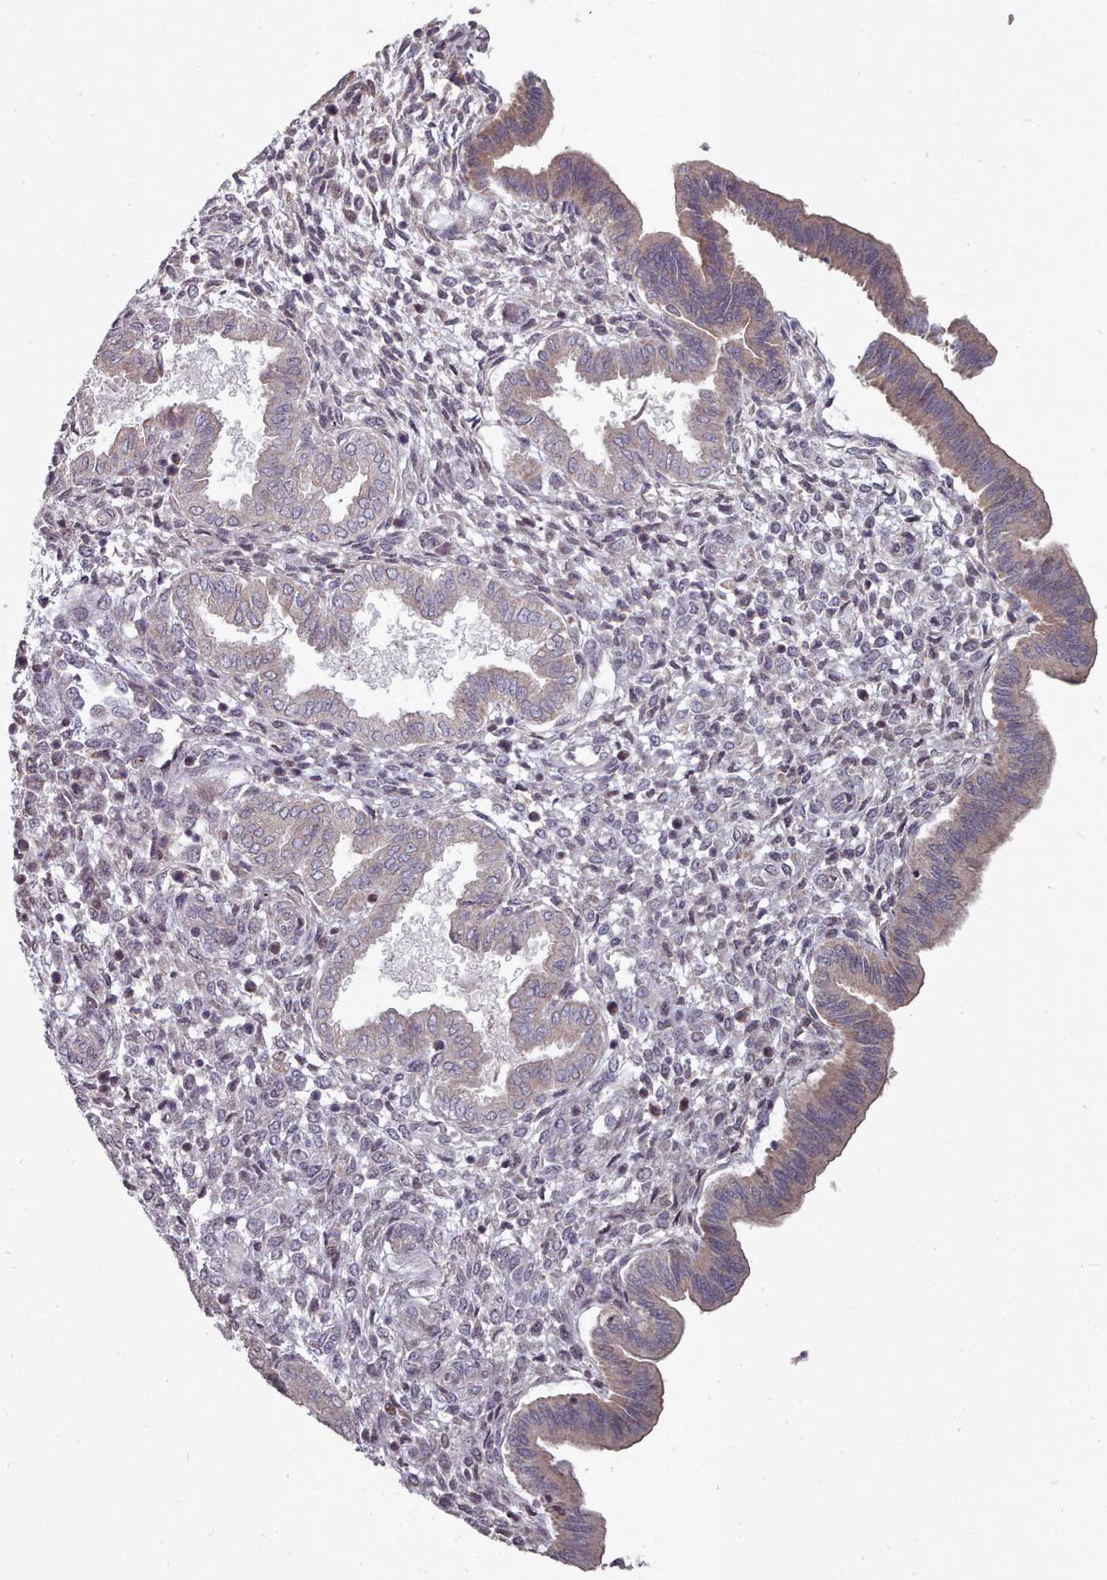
{"staining": {"intensity": "negative", "quantity": "none", "location": "none"}, "tissue": "endometrium", "cell_type": "Cells in endometrial stroma", "image_type": "normal", "snomed": [{"axis": "morphology", "description": "Normal tissue, NOS"}, {"axis": "topography", "description": "Endometrium"}], "caption": "DAB (3,3'-diaminobenzidine) immunohistochemical staining of normal human endometrium shows no significant positivity in cells in endometrial stroma. (DAB (3,3'-diaminobenzidine) IHC, high magnification).", "gene": "ACKR3", "patient": {"sex": "female", "age": 24}}